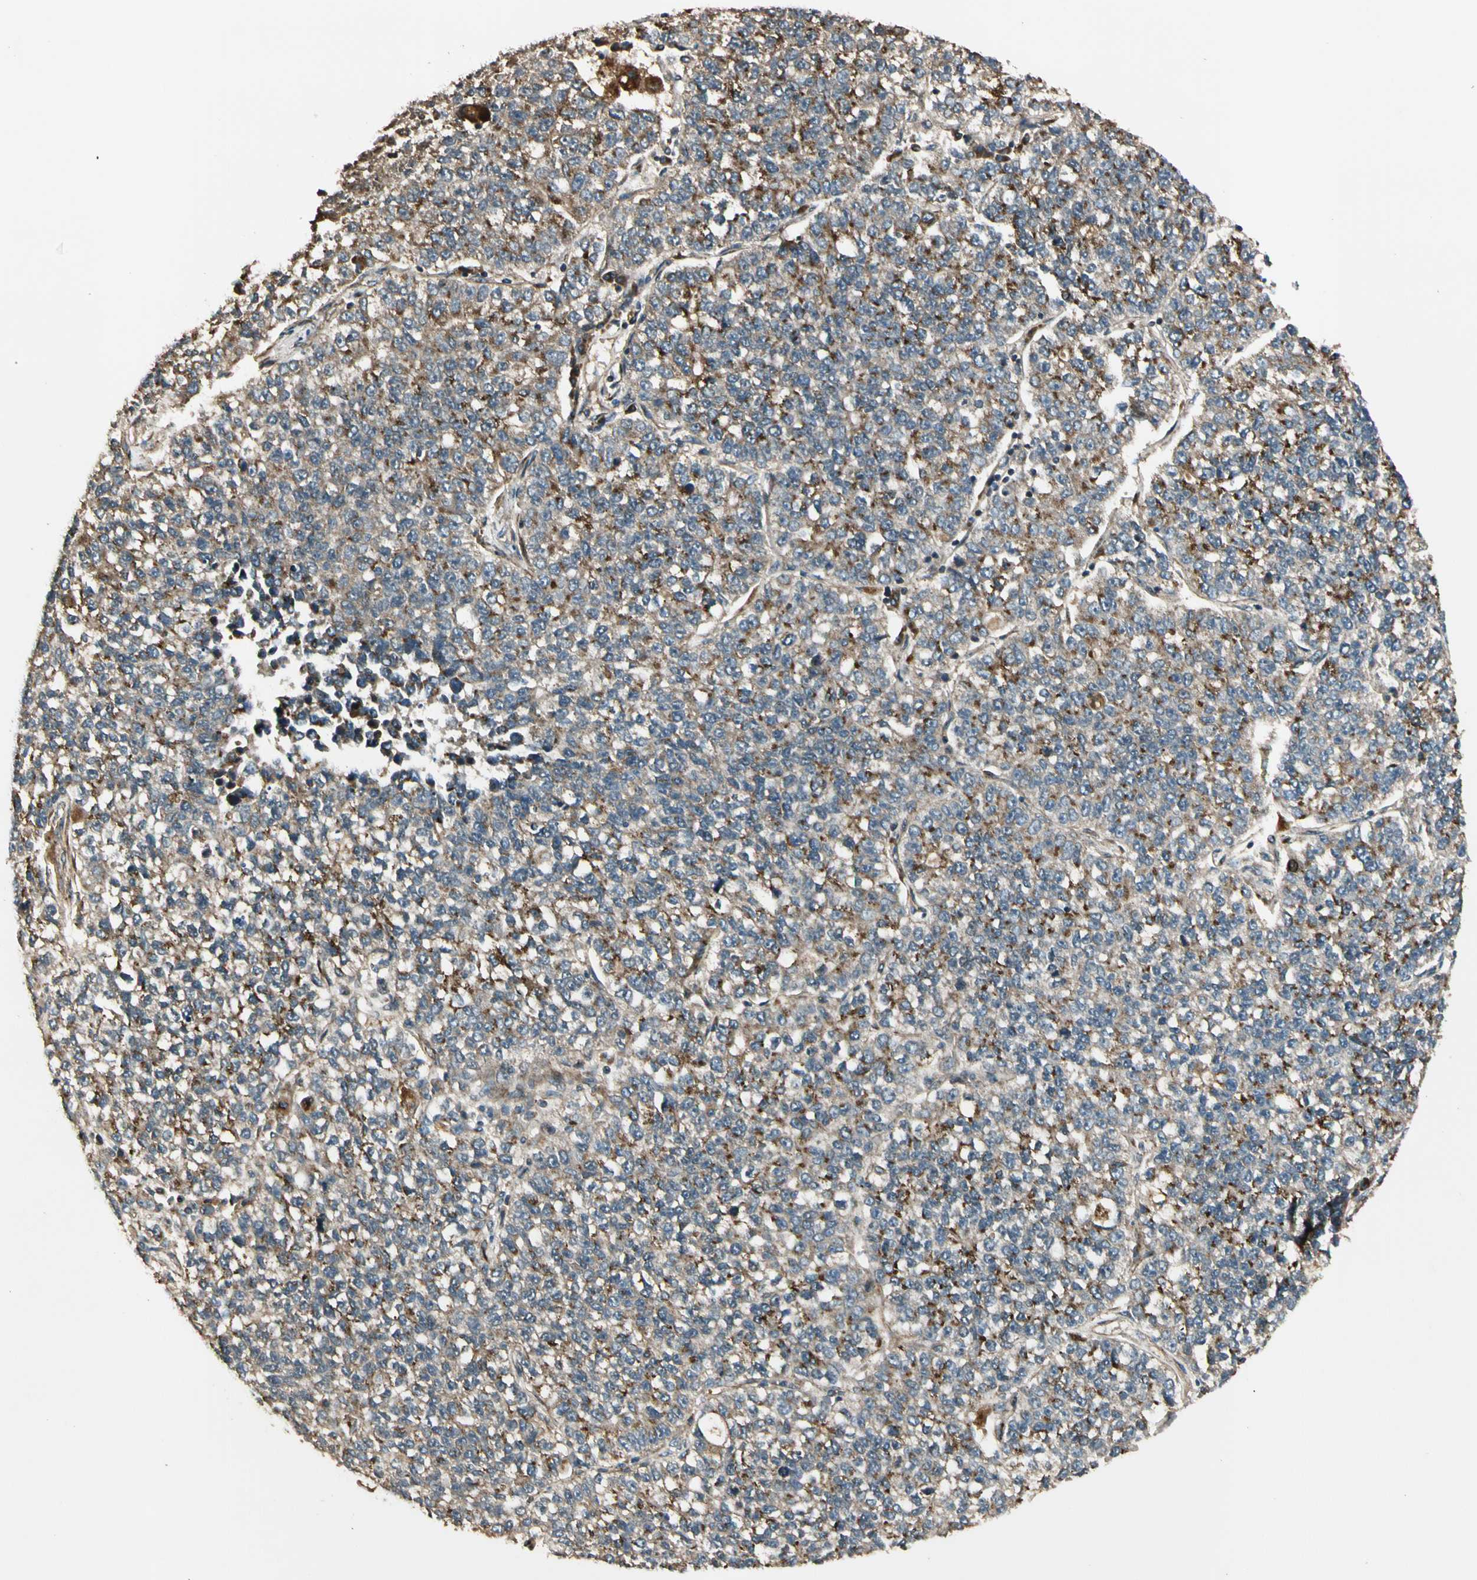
{"staining": {"intensity": "moderate", "quantity": "25%-75%", "location": "cytoplasmic/membranous"}, "tissue": "lung cancer", "cell_type": "Tumor cells", "image_type": "cancer", "snomed": [{"axis": "morphology", "description": "Adenocarcinoma, NOS"}, {"axis": "topography", "description": "Lung"}], "caption": "DAB (3,3'-diaminobenzidine) immunohistochemical staining of lung adenocarcinoma demonstrates moderate cytoplasmic/membranous protein staining in approximately 25%-75% of tumor cells. (IHC, brightfield microscopy, high magnification).", "gene": "GCK", "patient": {"sex": "male", "age": 49}}